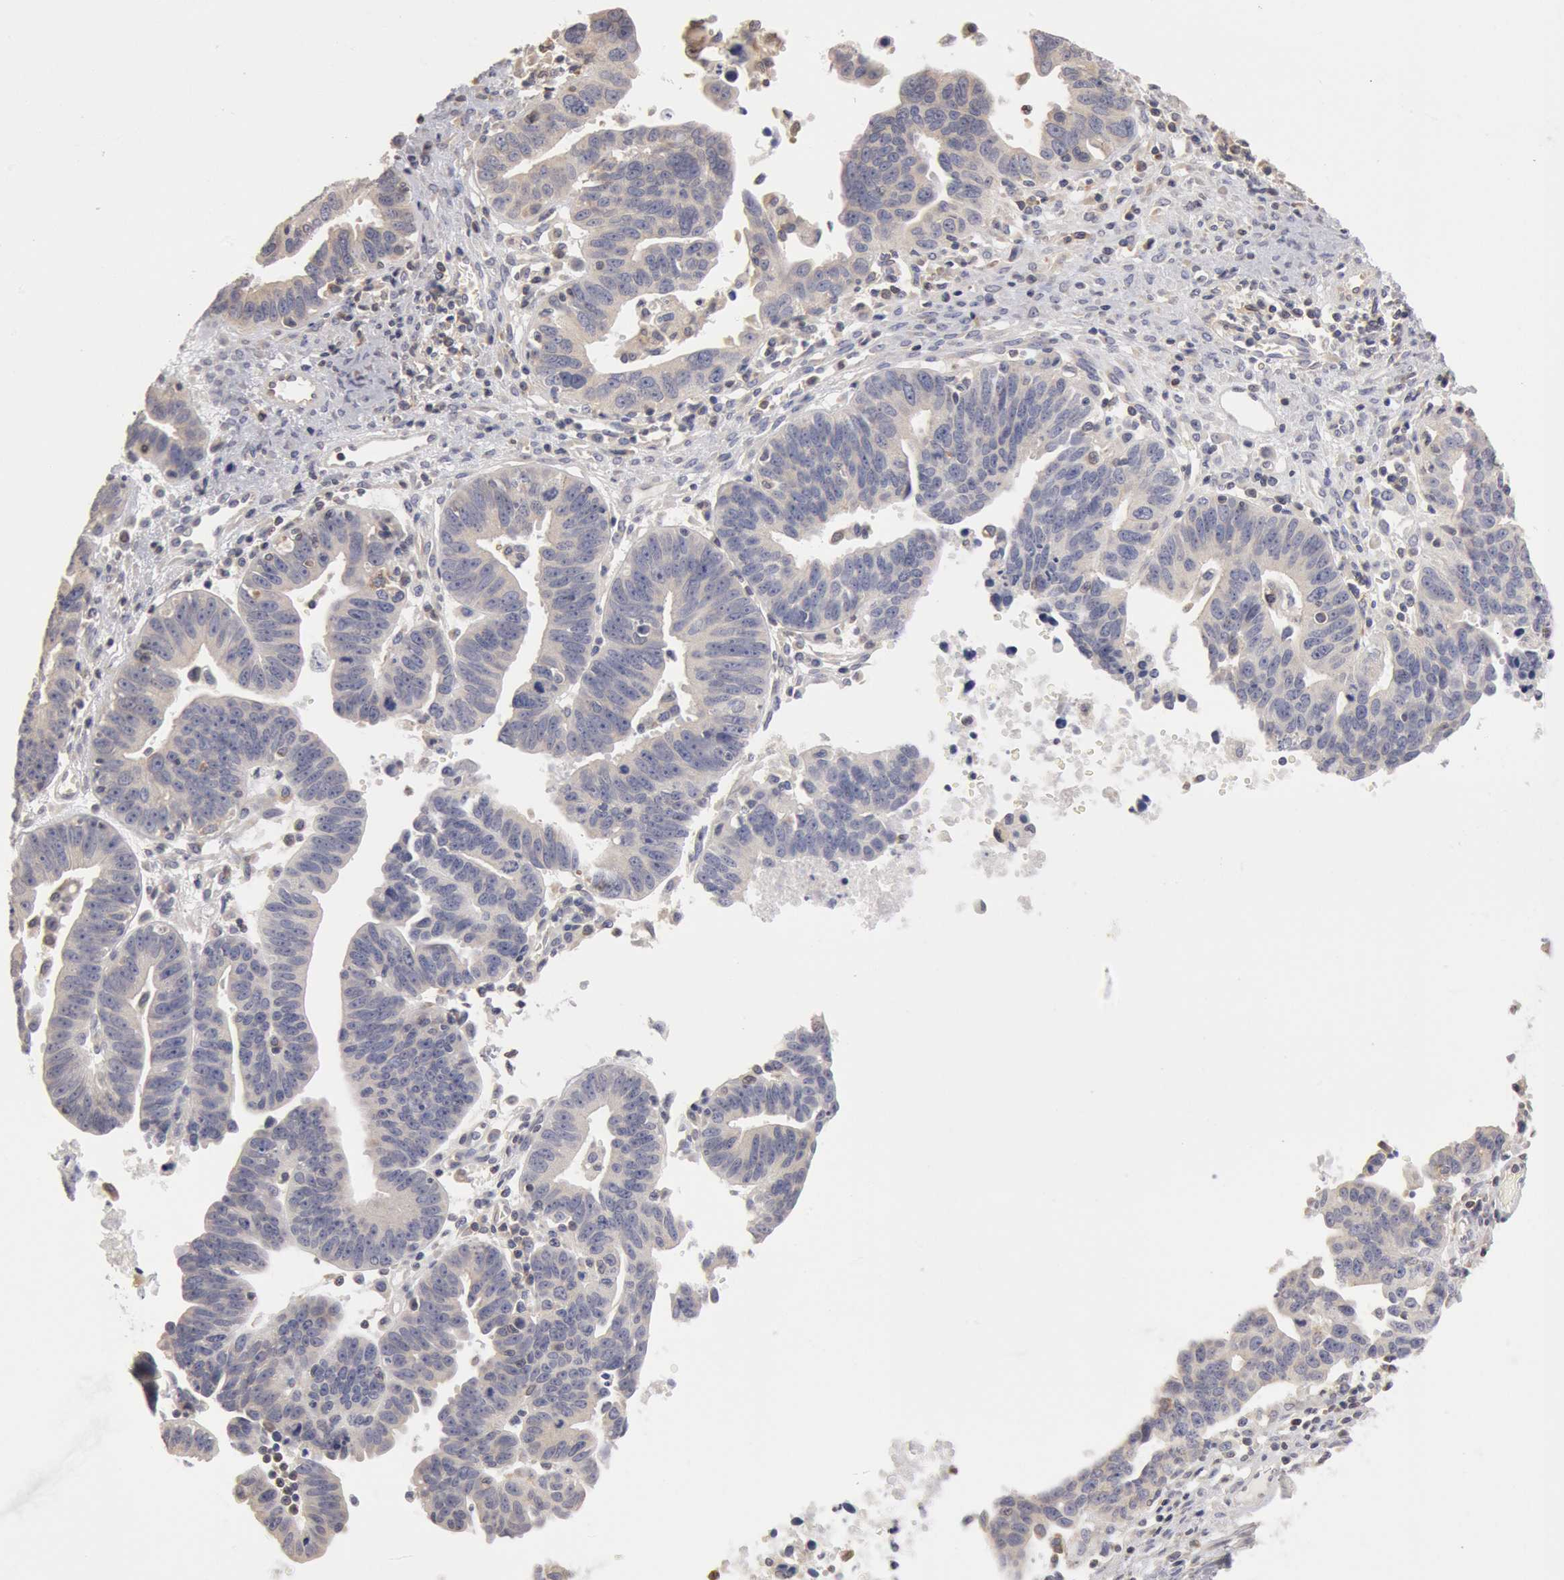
{"staining": {"intensity": "negative", "quantity": "none", "location": "none"}, "tissue": "ovarian cancer", "cell_type": "Tumor cells", "image_type": "cancer", "snomed": [{"axis": "morphology", "description": "Carcinoma, endometroid"}, {"axis": "morphology", "description": "Cystadenocarcinoma, serous, NOS"}, {"axis": "topography", "description": "Ovary"}], "caption": "There is no significant expression in tumor cells of ovarian cancer.", "gene": "OSBPL8", "patient": {"sex": "female", "age": 45}}